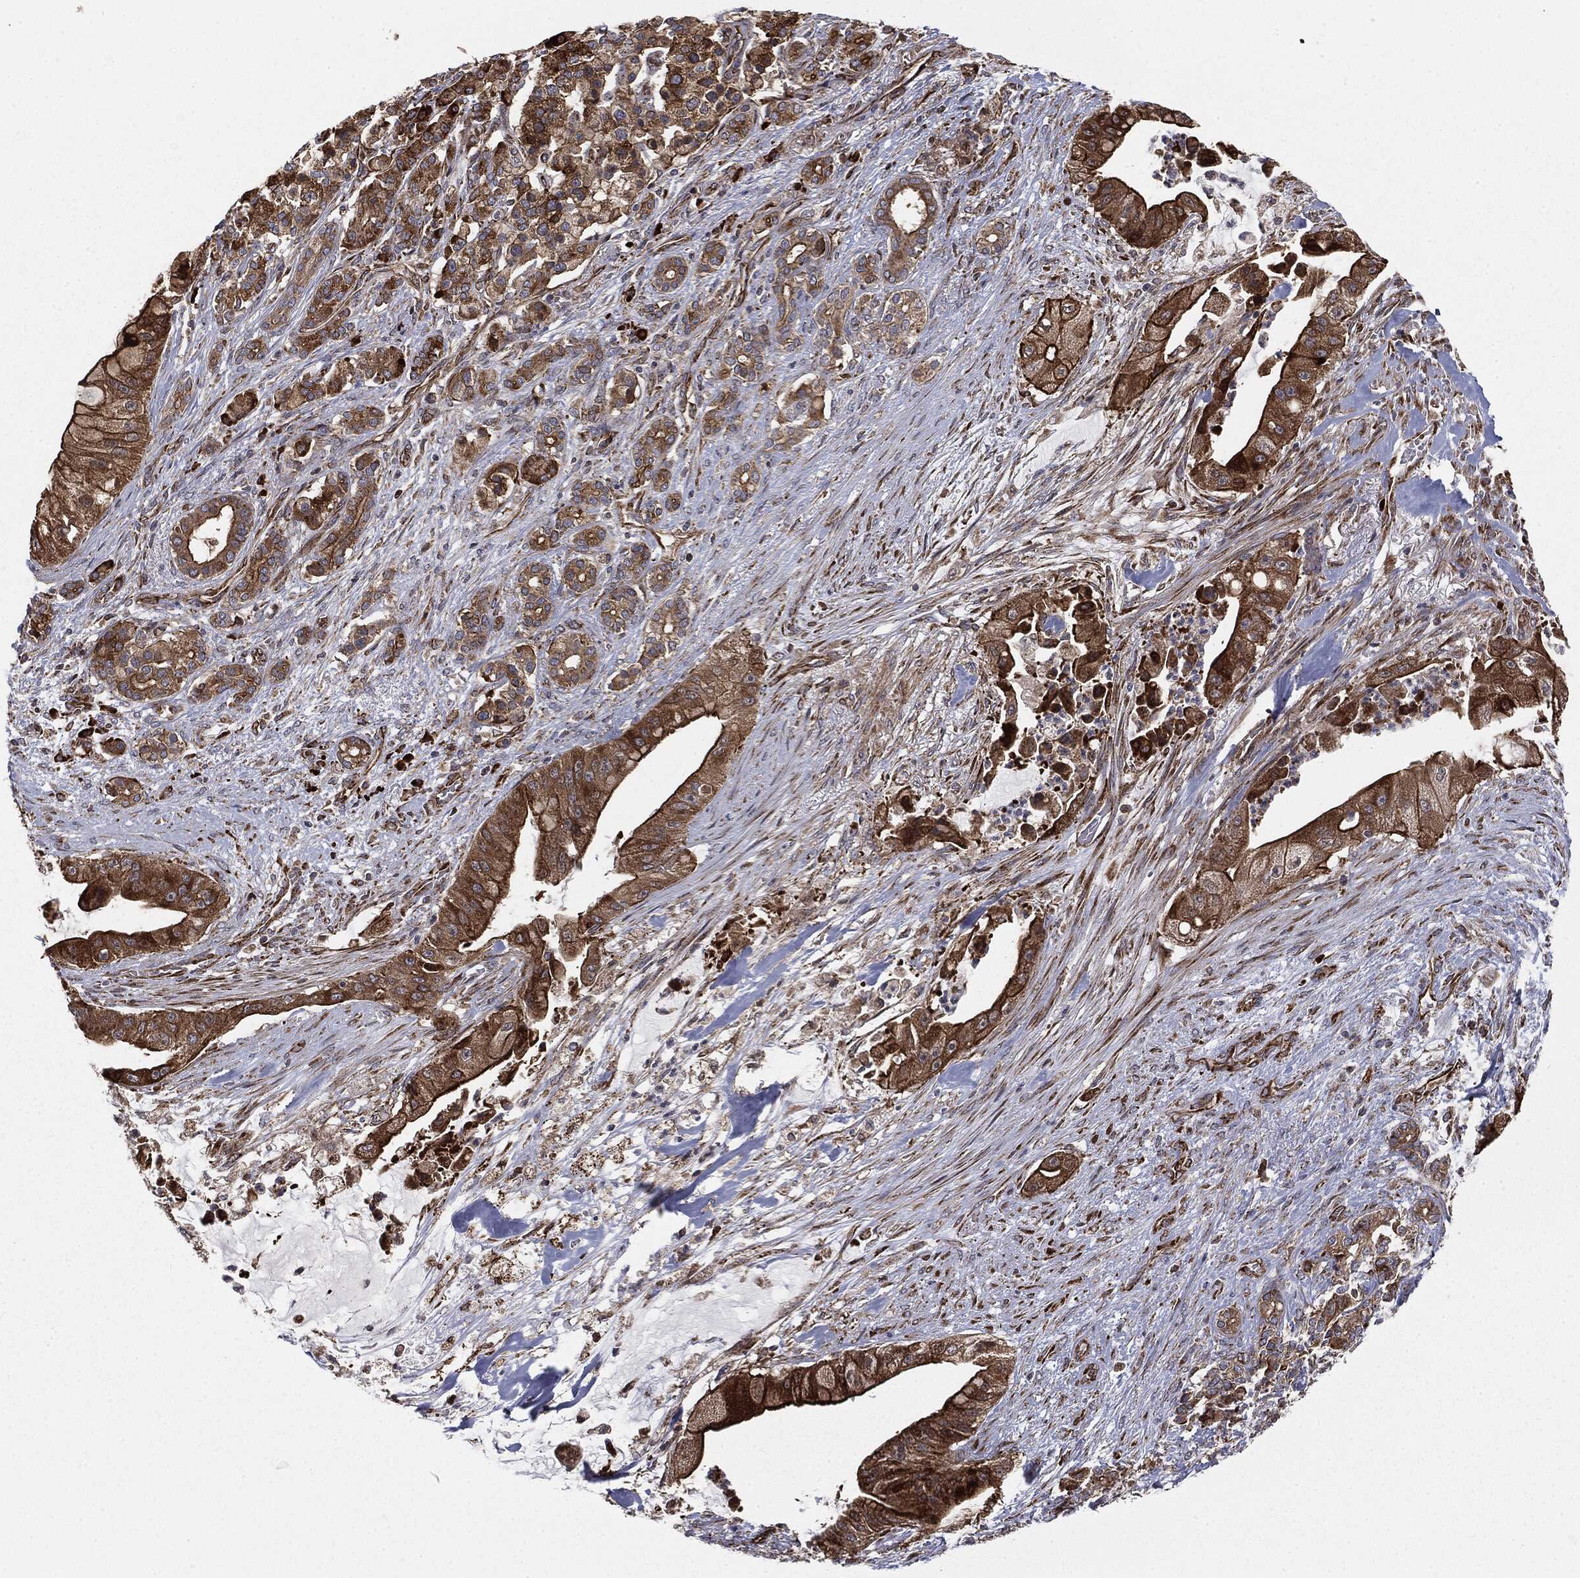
{"staining": {"intensity": "strong", "quantity": ">75%", "location": "cytoplasmic/membranous"}, "tissue": "pancreatic cancer", "cell_type": "Tumor cells", "image_type": "cancer", "snomed": [{"axis": "morphology", "description": "Normal tissue, NOS"}, {"axis": "morphology", "description": "Inflammation, NOS"}, {"axis": "morphology", "description": "Adenocarcinoma, NOS"}, {"axis": "topography", "description": "Pancreas"}], "caption": "A brown stain shows strong cytoplasmic/membranous expression of a protein in human adenocarcinoma (pancreatic) tumor cells.", "gene": "CYLD", "patient": {"sex": "male", "age": 57}}